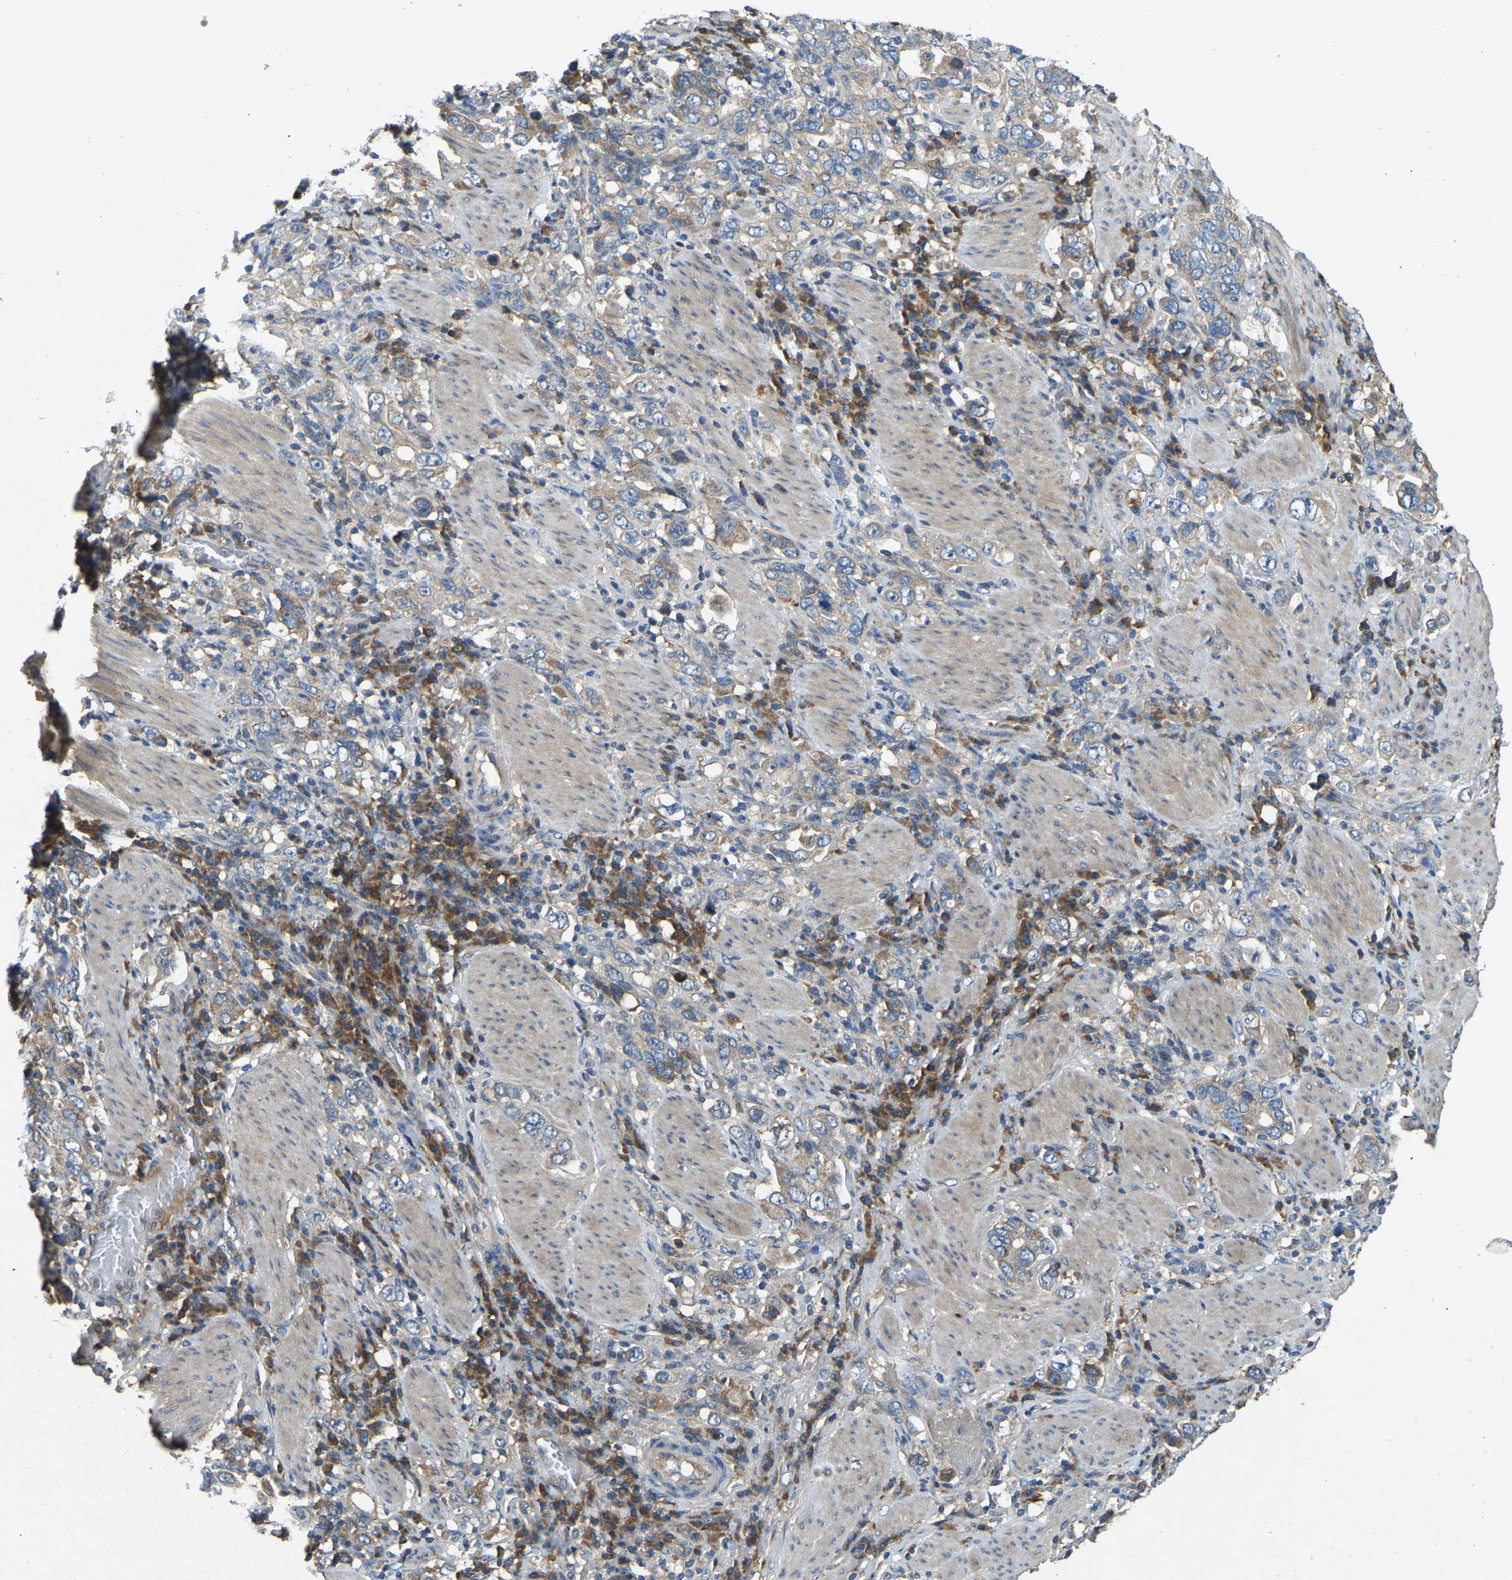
{"staining": {"intensity": "negative", "quantity": "none", "location": "none"}, "tissue": "stomach cancer", "cell_type": "Tumor cells", "image_type": "cancer", "snomed": [{"axis": "morphology", "description": "Adenocarcinoma, NOS"}, {"axis": "topography", "description": "Stomach, upper"}], "caption": "This is an immunohistochemistry (IHC) image of human stomach cancer. There is no expression in tumor cells.", "gene": "ATP8B1", "patient": {"sex": "male", "age": 62}}